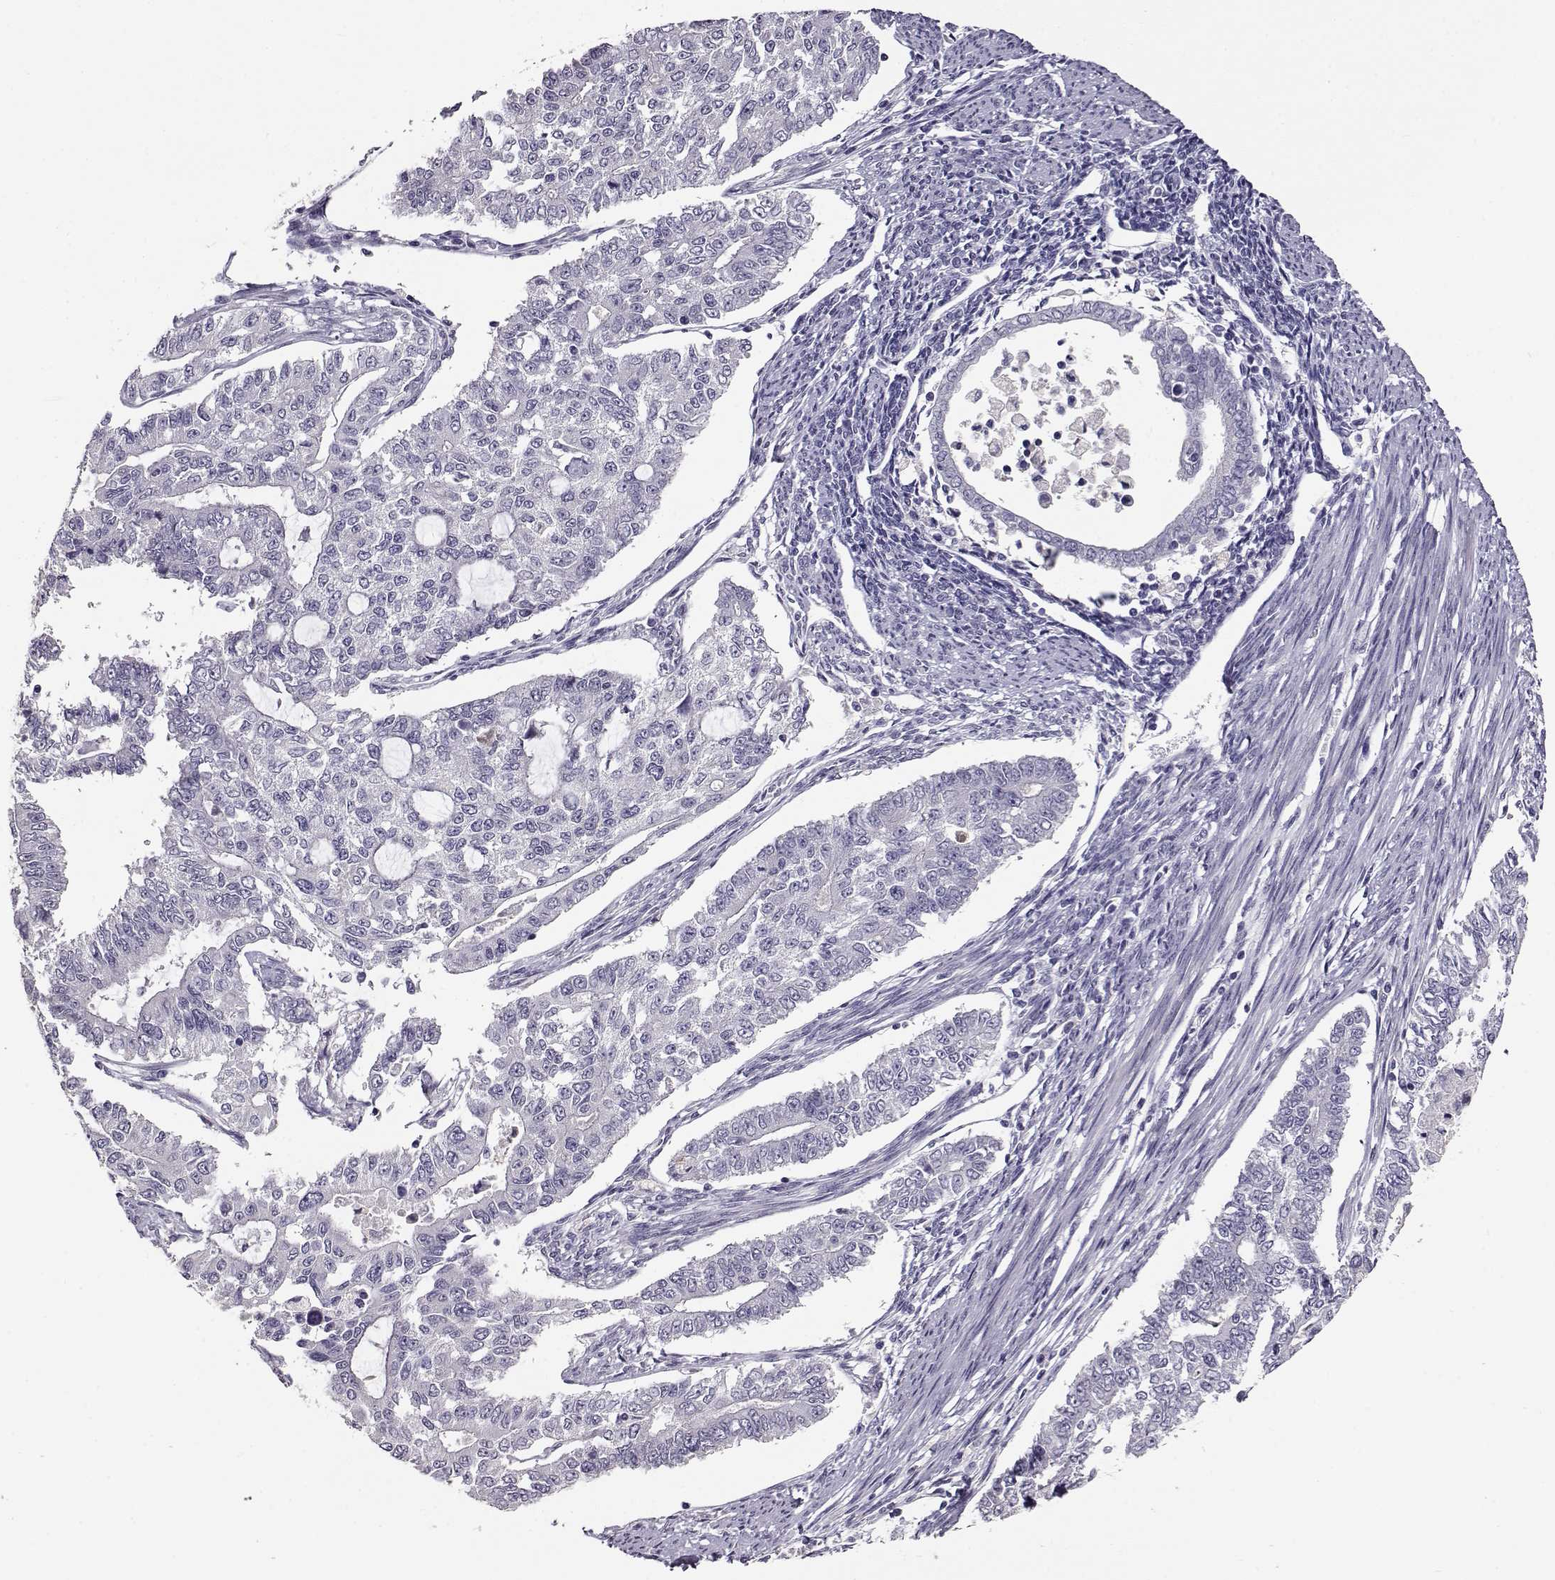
{"staining": {"intensity": "negative", "quantity": "none", "location": "none"}, "tissue": "endometrial cancer", "cell_type": "Tumor cells", "image_type": "cancer", "snomed": [{"axis": "morphology", "description": "Adenocarcinoma, NOS"}, {"axis": "topography", "description": "Uterus"}], "caption": "Micrograph shows no protein positivity in tumor cells of endometrial adenocarcinoma tissue. (DAB (3,3'-diaminobenzidine) immunohistochemistry visualized using brightfield microscopy, high magnification).", "gene": "RHOXF2", "patient": {"sex": "female", "age": 59}}